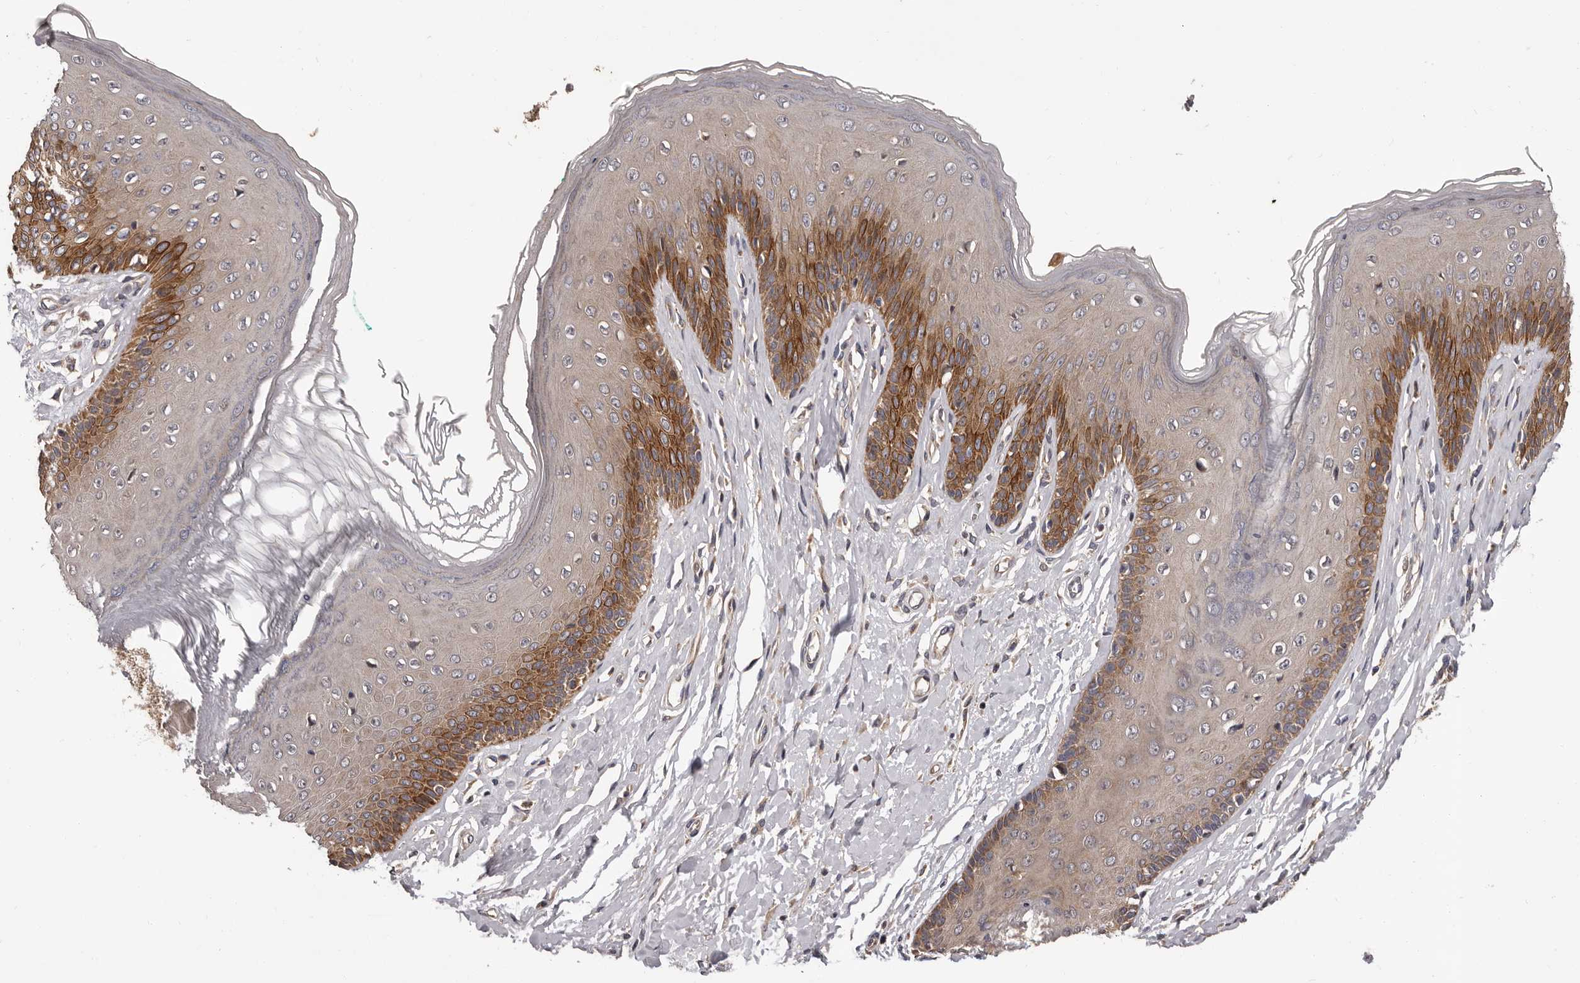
{"staining": {"intensity": "strong", "quantity": "25%-75%", "location": "cytoplasmic/membranous"}, "tissue": "skin", "cell_type": "Epidermal cells", "image_type": "normal", "snomed": [{"axis": "morphology", "description": "Normal tissue, NOS"}, {"axis": "morphology", "description": "Squamous cell carcinoma, NOS"}, {"axis": "topography", "description": "Vulva"}], "caption": "Protein expression analysis of benign human skin reveals strong cytoplasmic/membranous staining in approximately 25%-75% of epidermal cells.", "gene": "VPS37A", "patient": {"sex": "female", "age": 85}}